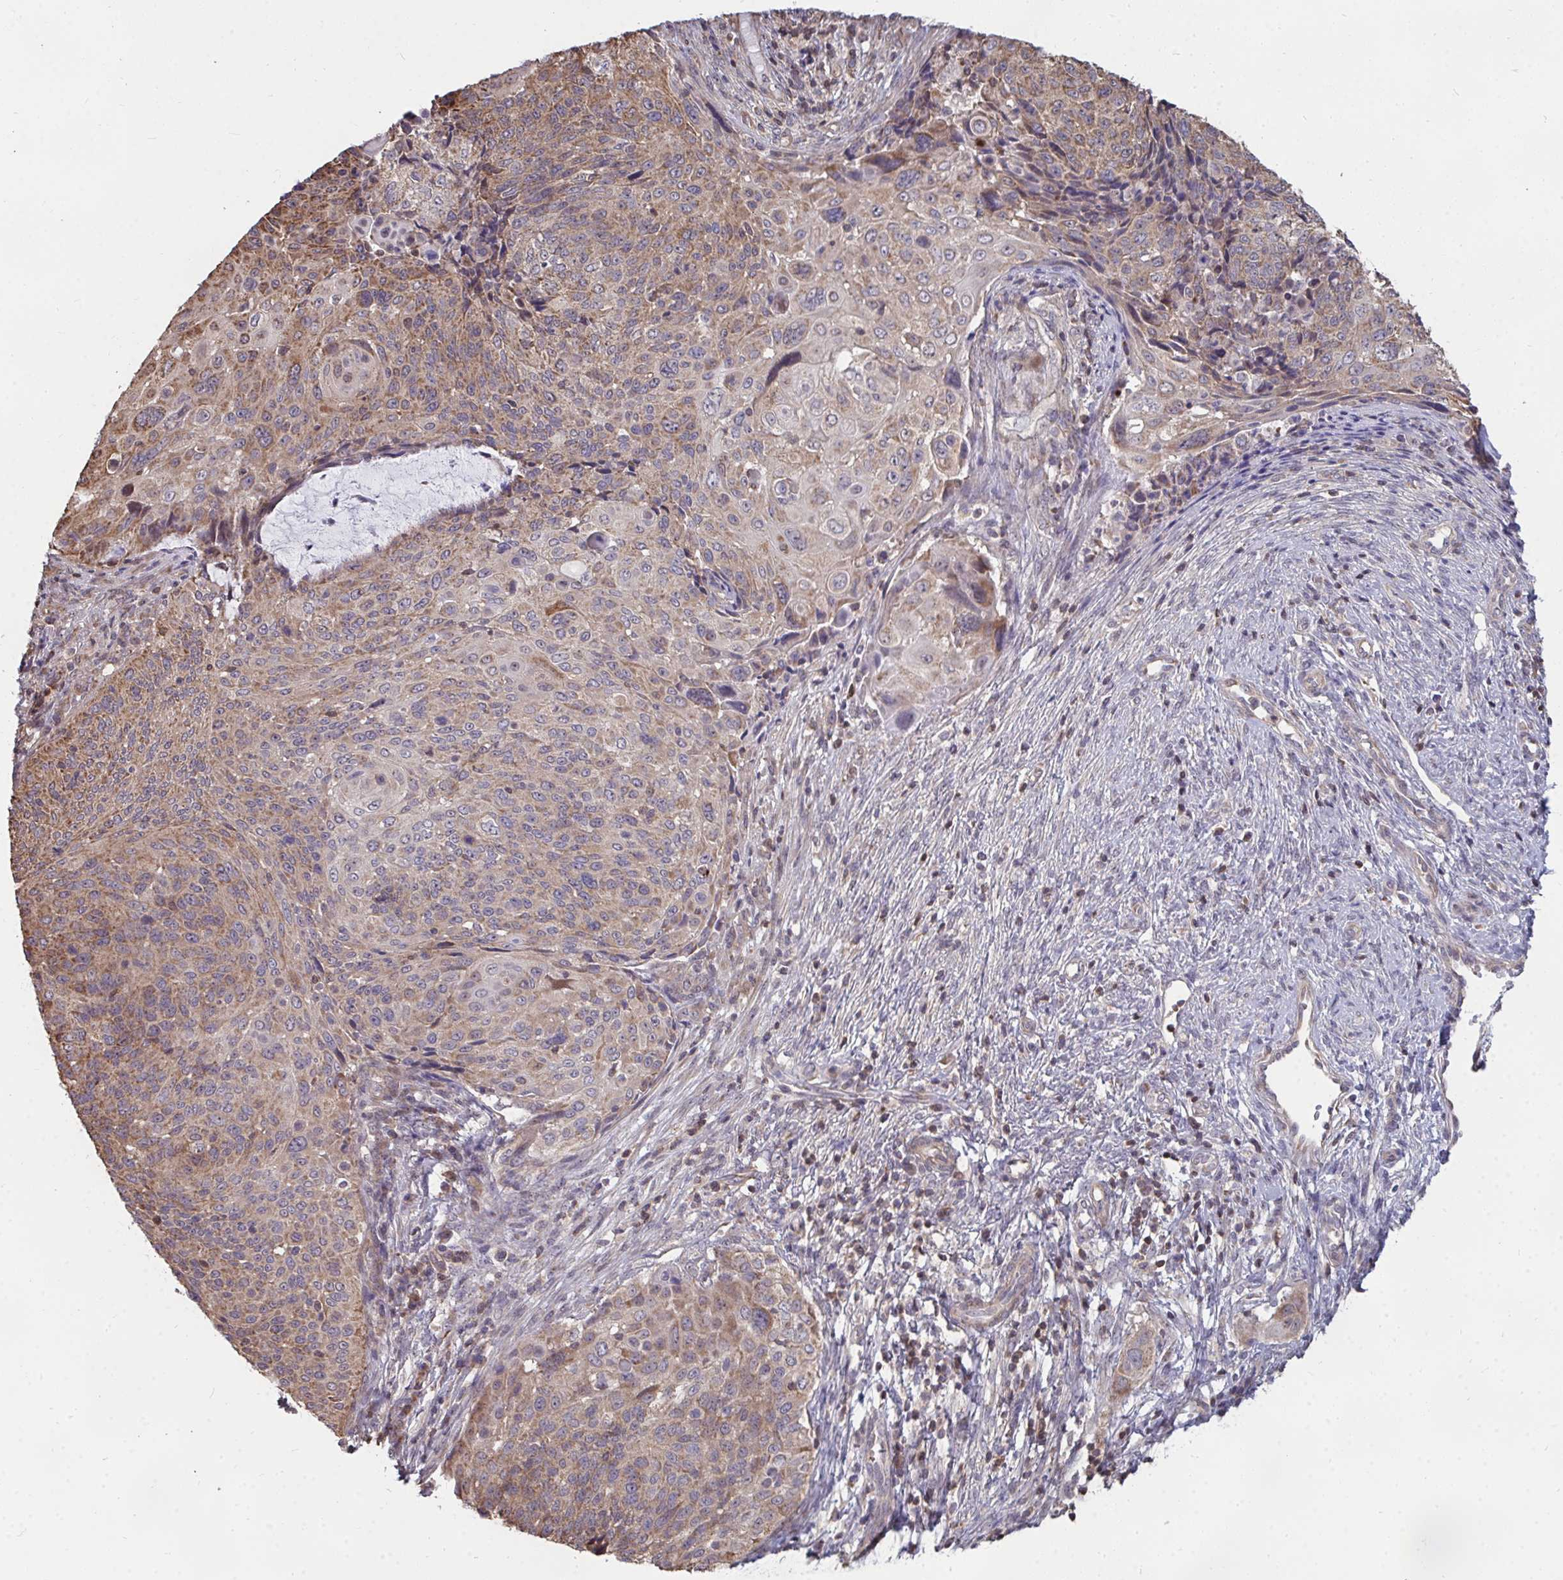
{"staining": {"intensity": "weak", "quantity": "25%-75%", "location": "cytoplasmic/membranous"}, "tissue": "cervical cancer", "cell_type": "Tumor cells", "image_type": "cancer", "snomed": [{"axis": "morphology", "description": "Squamous cell carcinoma, NOS"}, {"axis": "topography", "description": "Cervix"}], "caption": "This image displays cervical cancer (squamous cell carcinoma) stained with immunohistochemistry to label a protein in brown. The cytoplasmic/membranous of tumor cells show weak positivity for the protein. Nuclei are counter-stained blue.", "gene": "DNAJA2", "patient": {"sex": "female", "age": 49}}